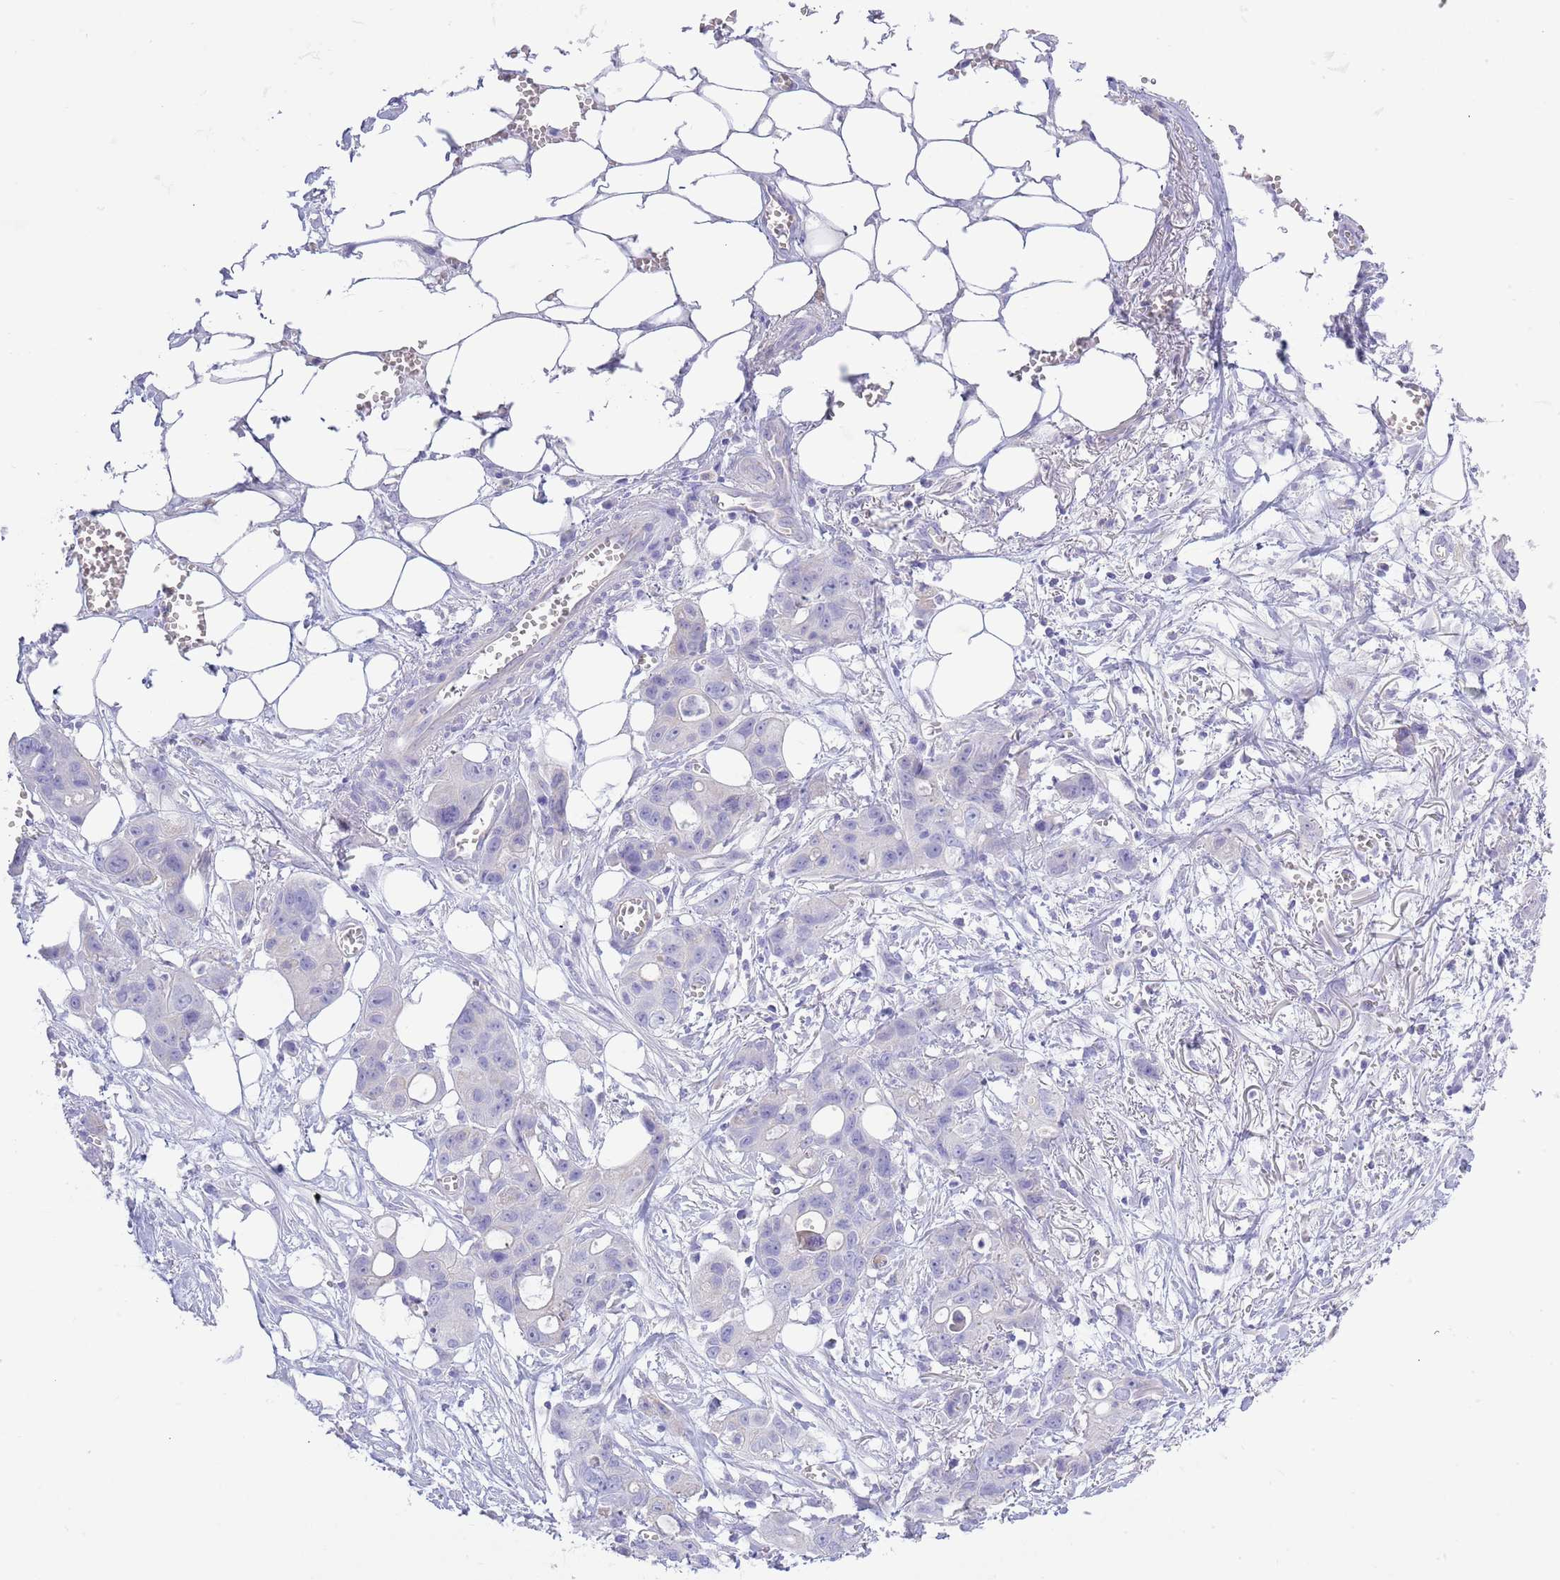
{"staining": {"intensity": "negative", "quantity": "none", "location": "none"}, "tissue": "ovarian cancer", "cell_type": "Tumor cells", "image_type": "cancer", "snomed": [{"axis": "morphology", "description": "Cystadenocarcinoma, mucinous, NOS"}, {"axis": "topography", "description": "Ovary"}], "caption": "This is an immunohistochemistry (IHC) image of human ovarian cancer (mucinous cystadenocarcinoma). There is no positivity in tumor cells.", "gene": "ACR", "patient": {"sex": "female", "age": 70}}